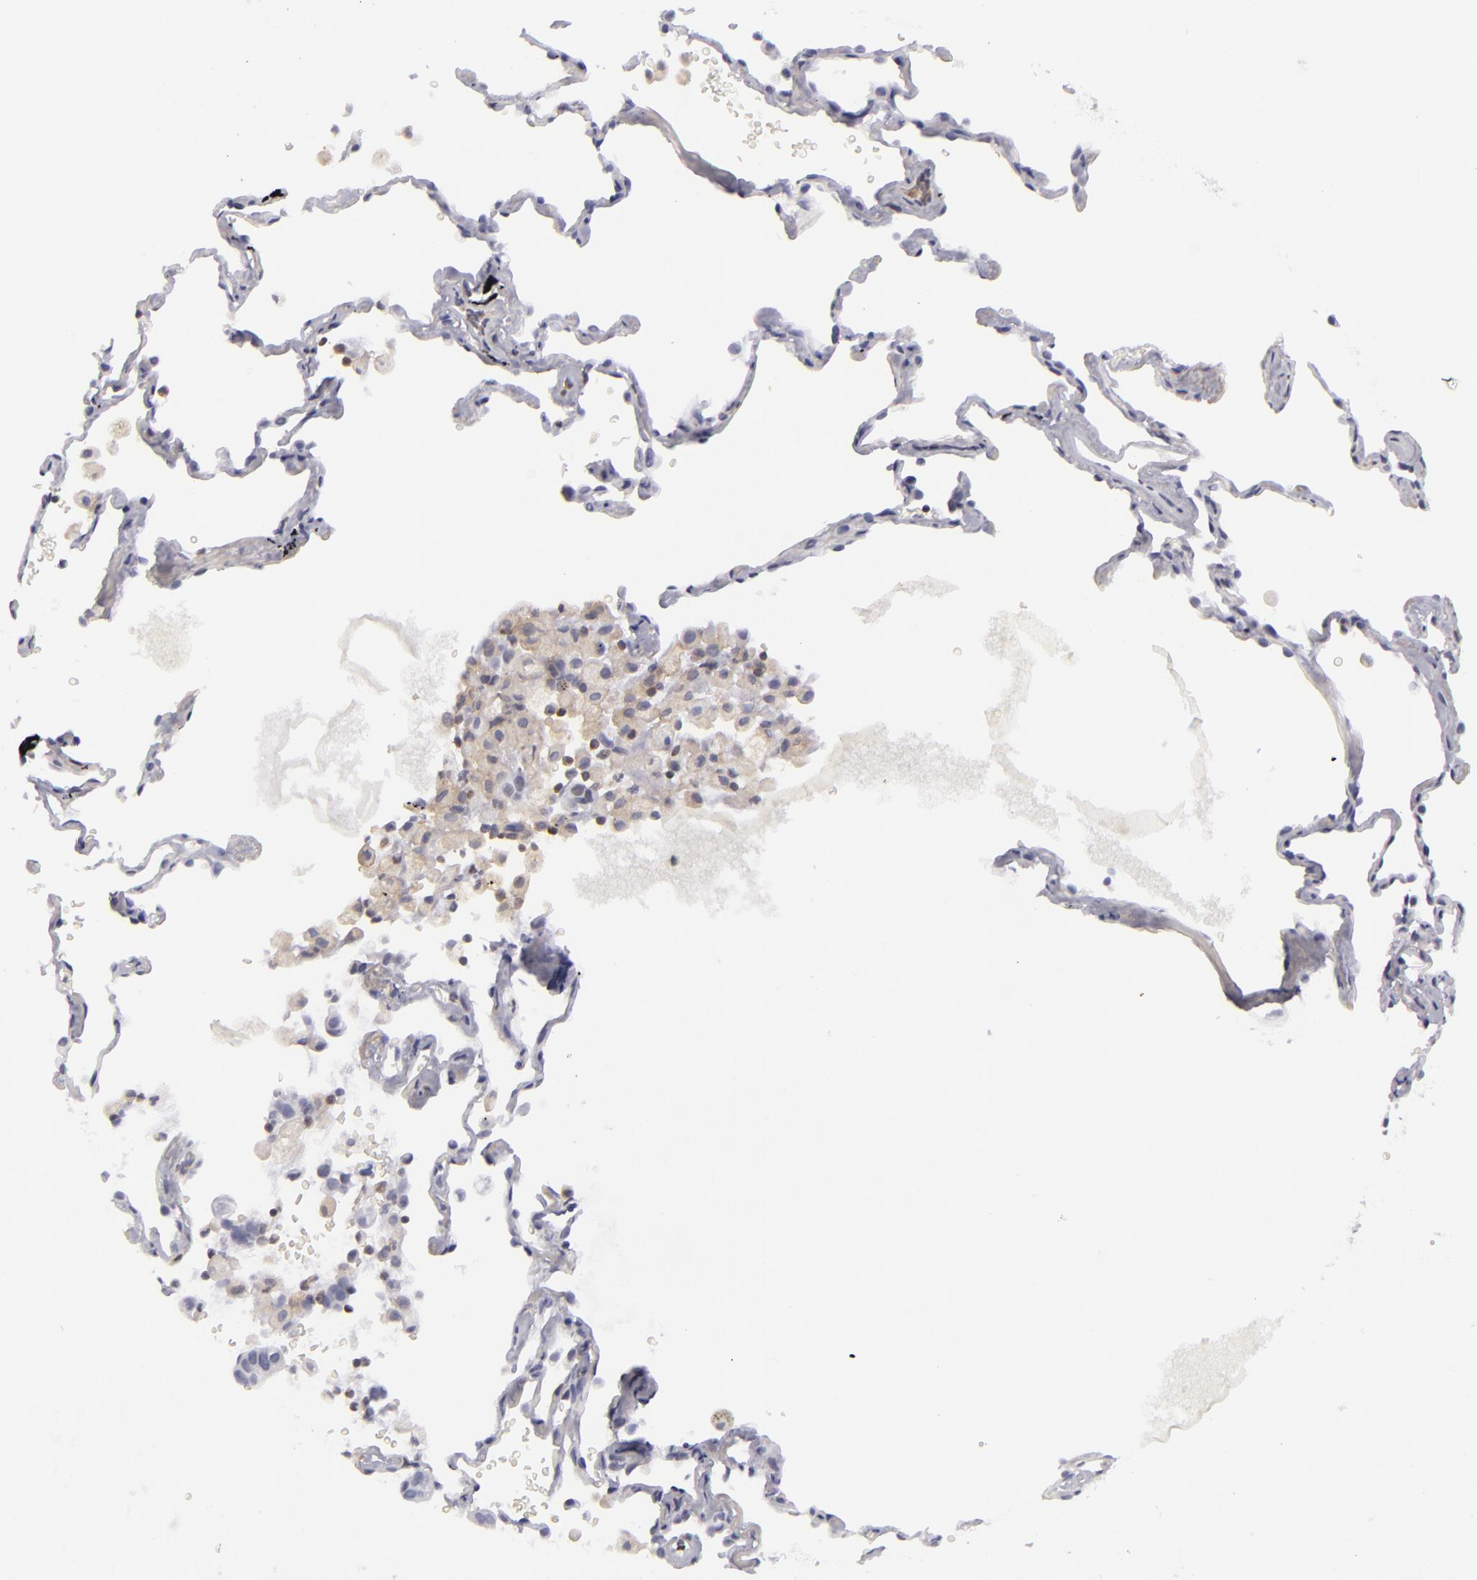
{"staining": {"intensity": "negative", "quantity": "none", "location": "none"}, "tissue": "lung cancer", "cell_type": "Tumor cells", "image_type": "cancer", "snomed": [{"axis": "morphology", "description": "Adenocarcinoma, NOS"}, {"axis": "topography", "description": "Lung"}], "caption": "Tumor cells are negative for brown protein staining in lung cancer. The staining was performed using DAB (3,3'-diaminobenzidine) to visualize the protein expression in brown, while the nuclei were stained in blue with hematoxylin (Magnification: 20x).", "gene": "KCNAB2", "patient": {"sex": "female", "age": 50}}